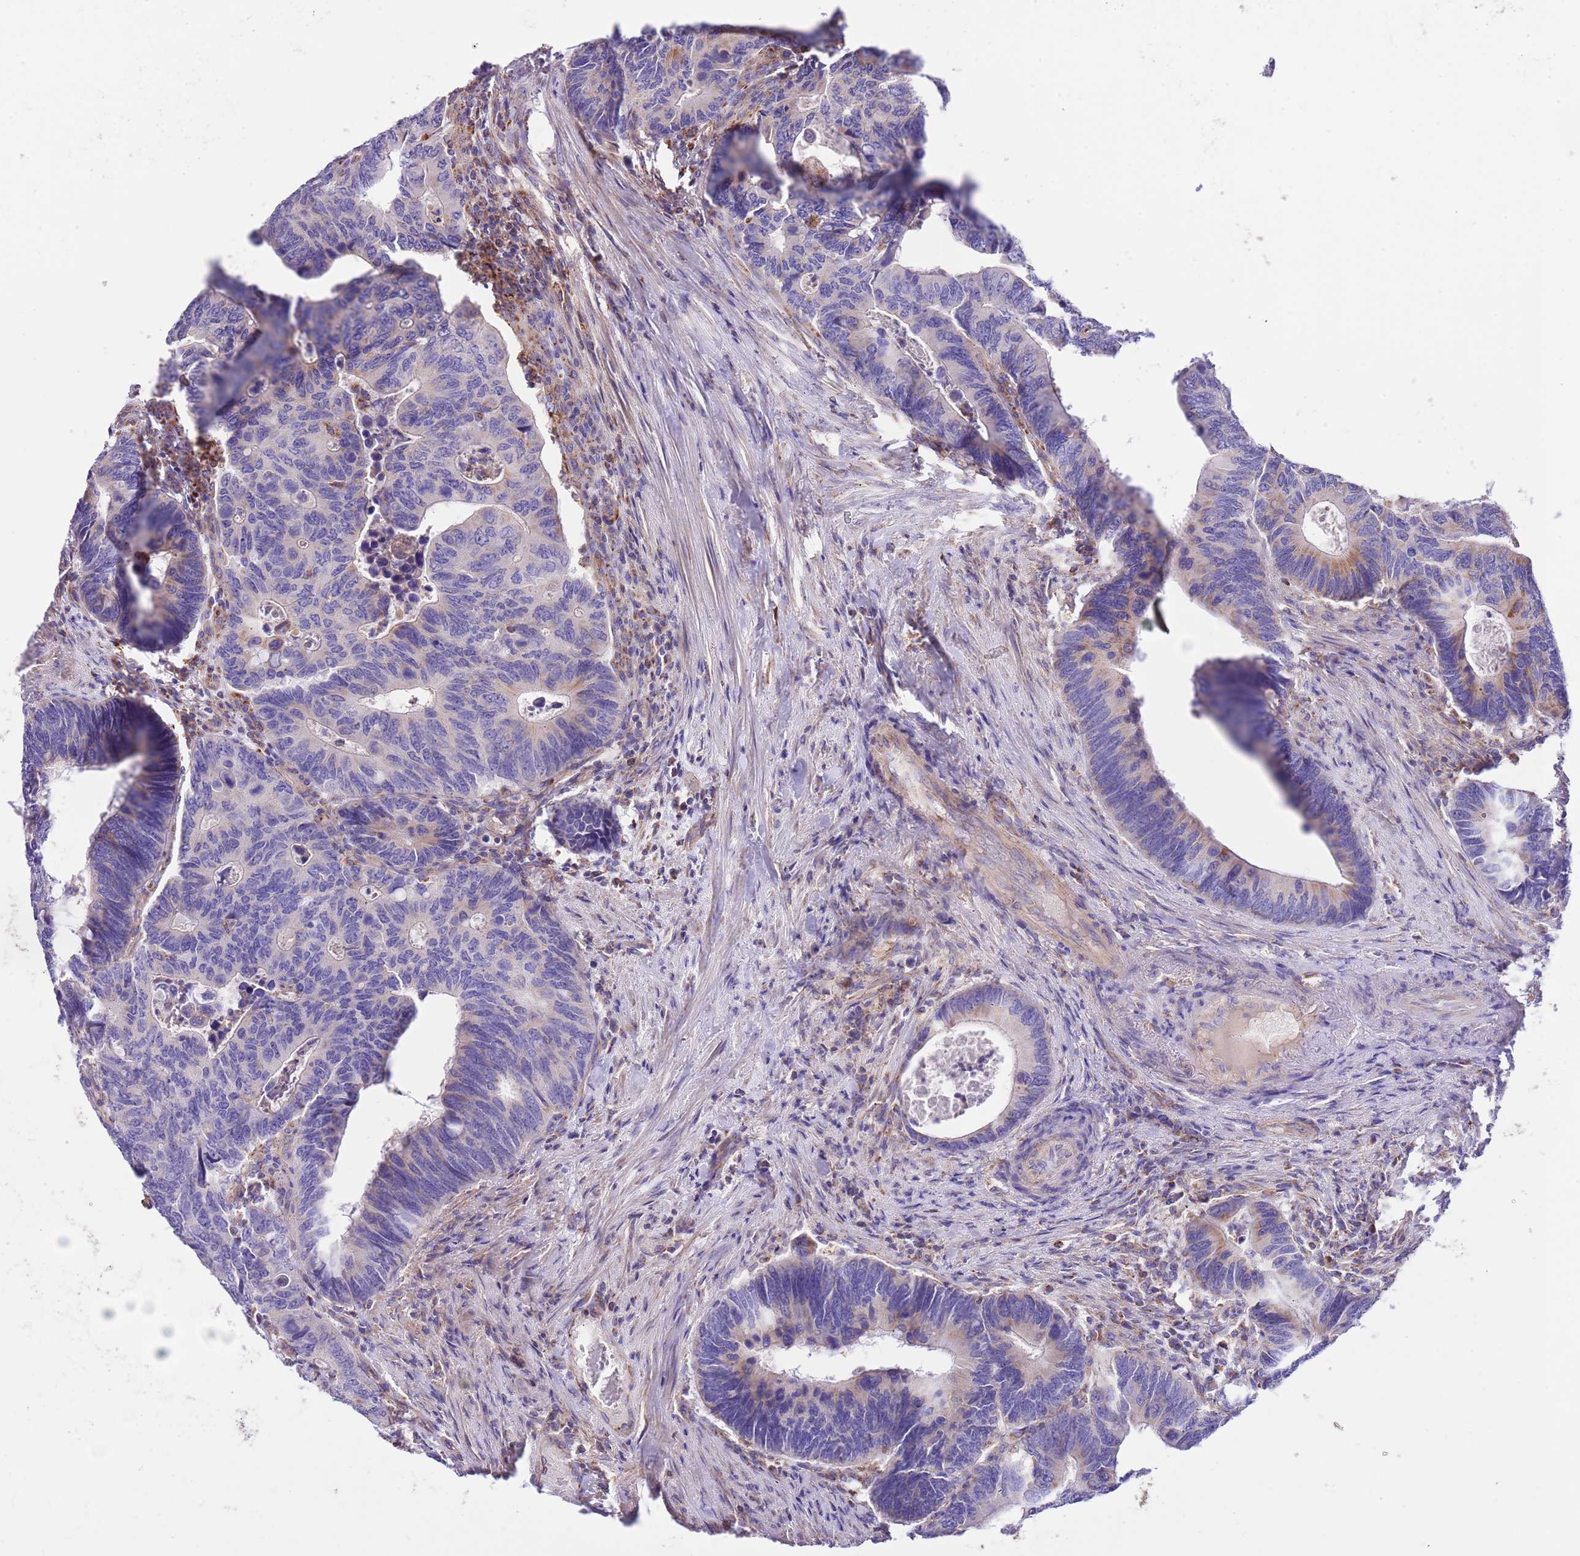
{"staining": {"intensity": "moderate", "quantity": "<25%", "location": "cytoplasmic/membranous"}, "tissue": "colorectal cancer", "cell_type": "Tumor cells", "image_type": "cancer", "snomed": [{"axis": "morphology", "description": "Adenocarcinoma, NOS"}, {"axis": "topography", "description": "Colon"}], "caption": "The photomicrograph displays staining of colorectal adenocarcinoma, revealing moderate cytoplasmic/membranous protein positivity (brown color) within tumor cells.", "gene": "SS18L2", "patient": {"sex": "male", "age": 87}}